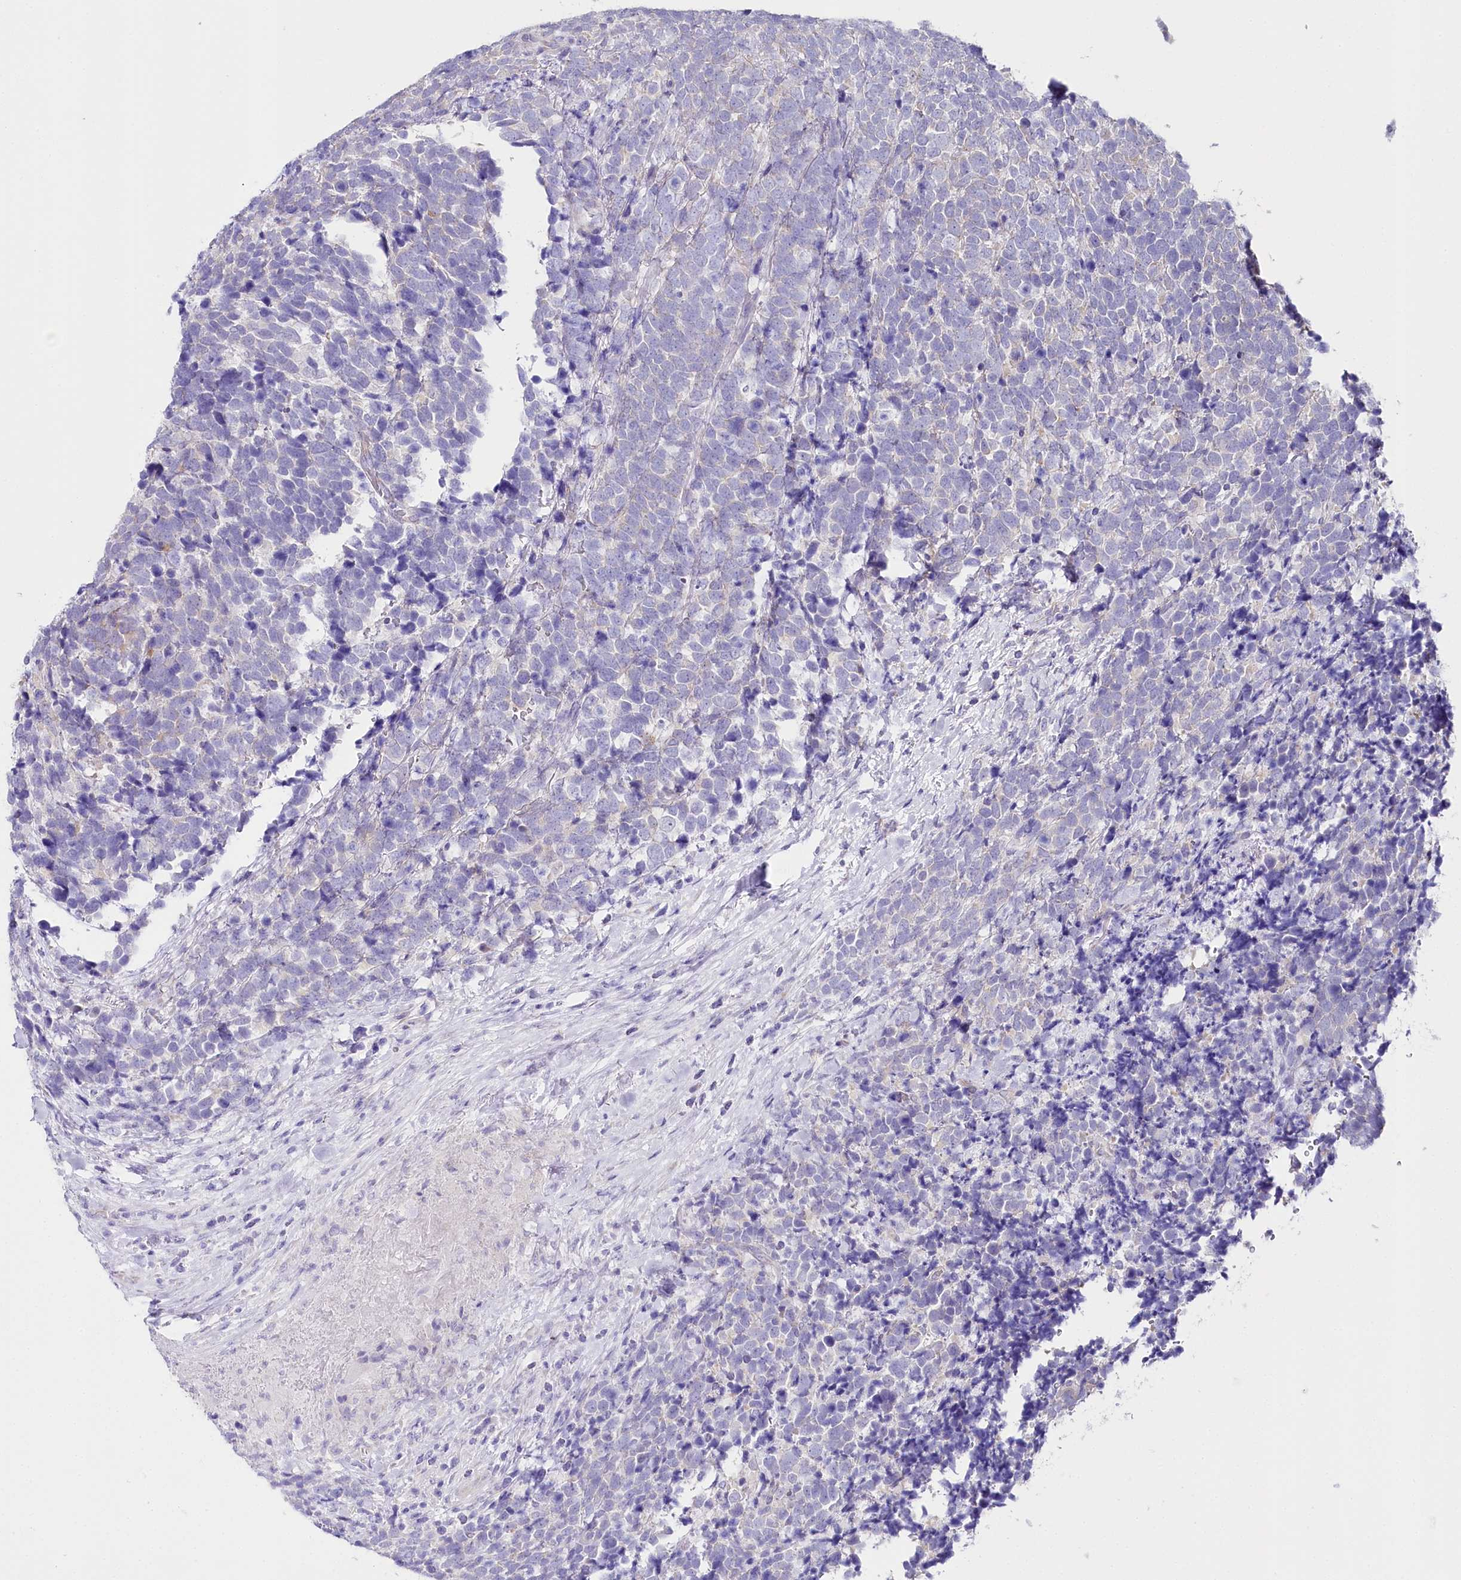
{"staining": {"intensity": "negative", "quantity": "none", "location": "none"}, "tissue": "urothelial cancer", "cell_type": "Tumor cells", "image_type": "cancer", "snomed": [{"axis": "morphology", "description": "Urothelial carcinoma, High grade"}, {"axis": "topography", "description": "Urinary bladder"}], "caption": "Immunohistochemistry of urothelial cancer exhibits no expression in tumor cells.", "gene": "CSN3", "patient": {"sex": "female", "age": 82}}